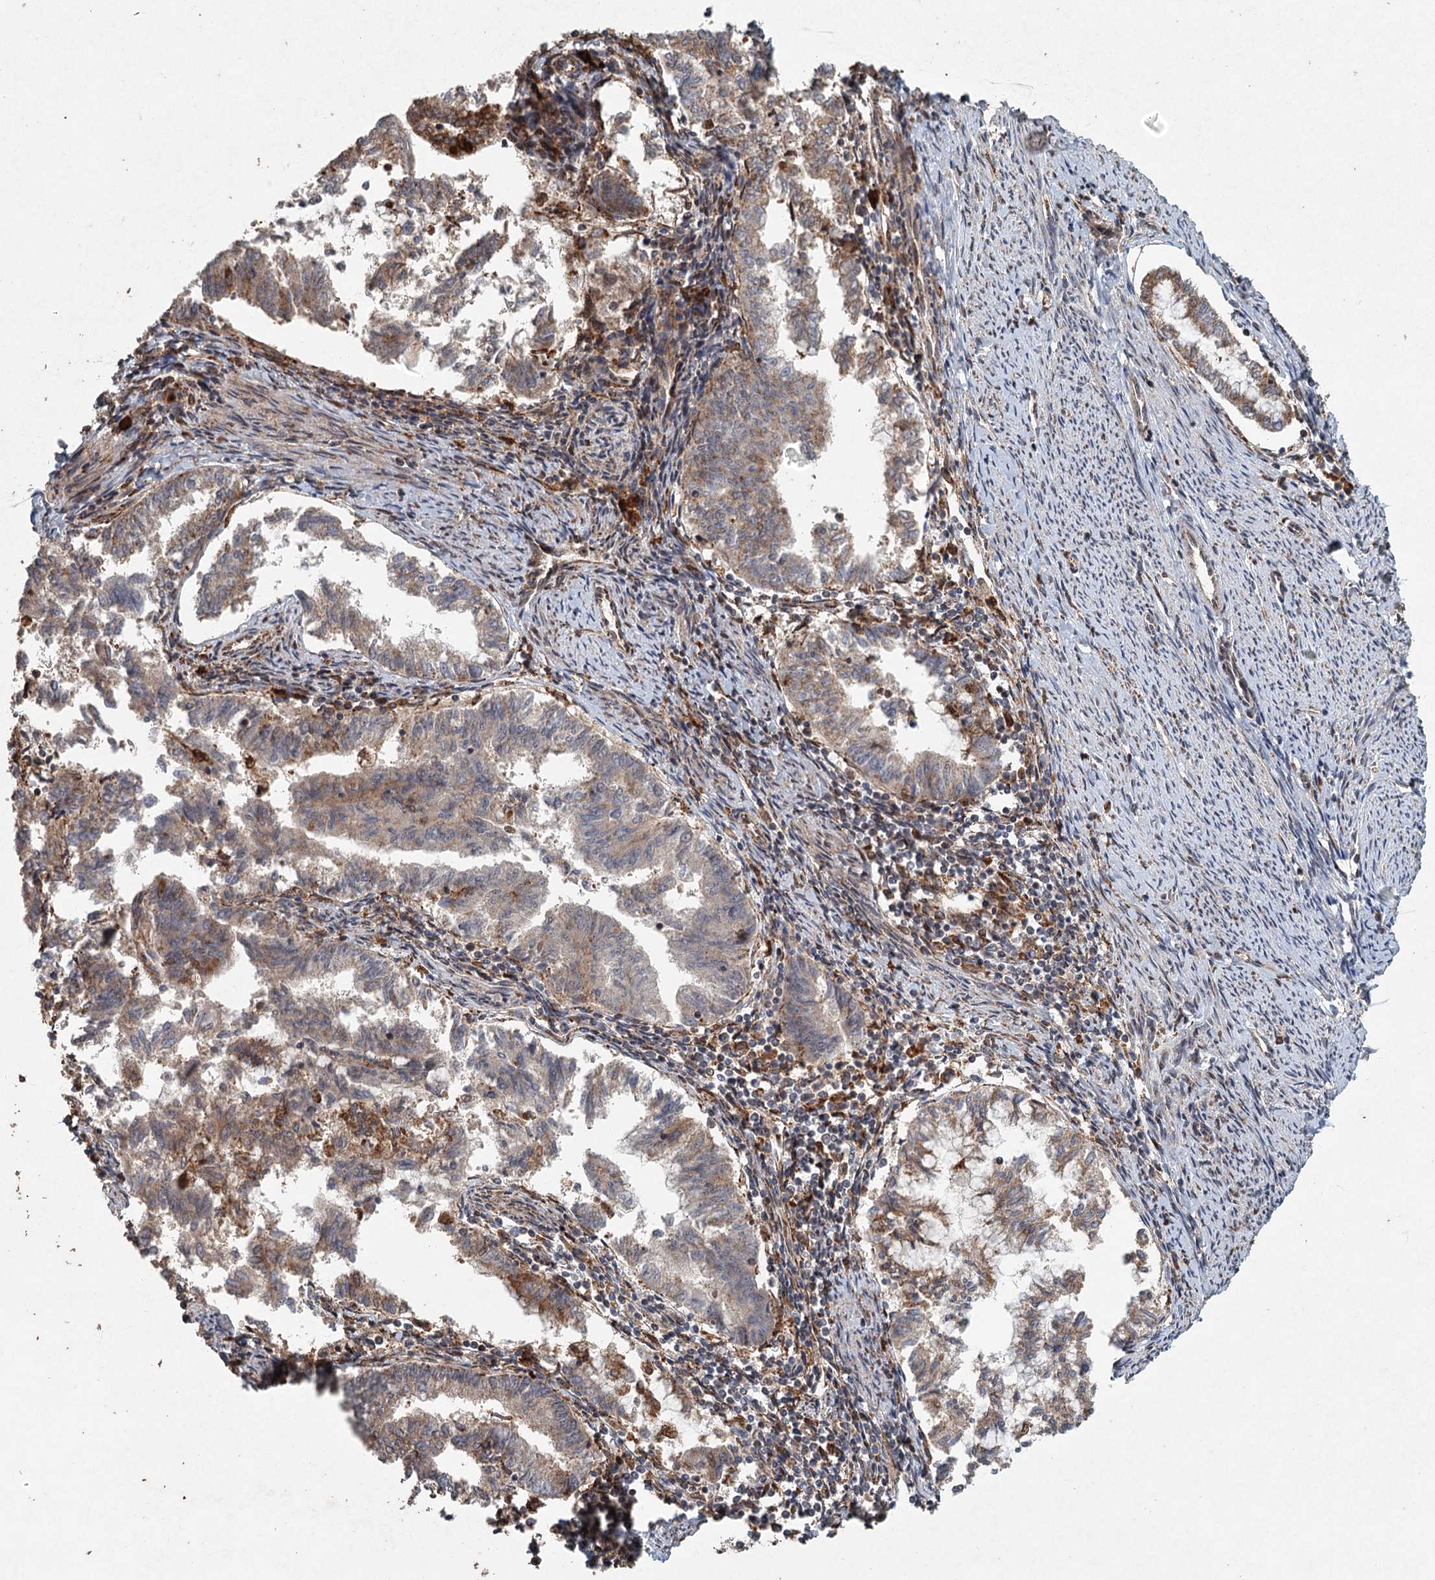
{"staining": {"intensity": "moderate", "quantity": "<25%", "location": "cytoplasmic/membranous"}, "tissue": "endometrial cancer", "cell_type": "Tumor cells", "image_type": "cancer", "snomed": [{"axis": "morphology", "description": "Adenocarcinoma, NOS"}, {"axis": "topography", "description": "Endometrium"}], "caption": "A high-resolution image shows IHC staining of endometrial adenocarcinoma, which displays moderate cytoplasmic/membranous positivity in approximately <25% of tumor cells. The protein is stained brown, and the nuclei are stained in blue (DAB IHC with brightfield microscopy, high magnification).", "gene": "SRPX2", "patient": {"sex": "female", "age": 79}}